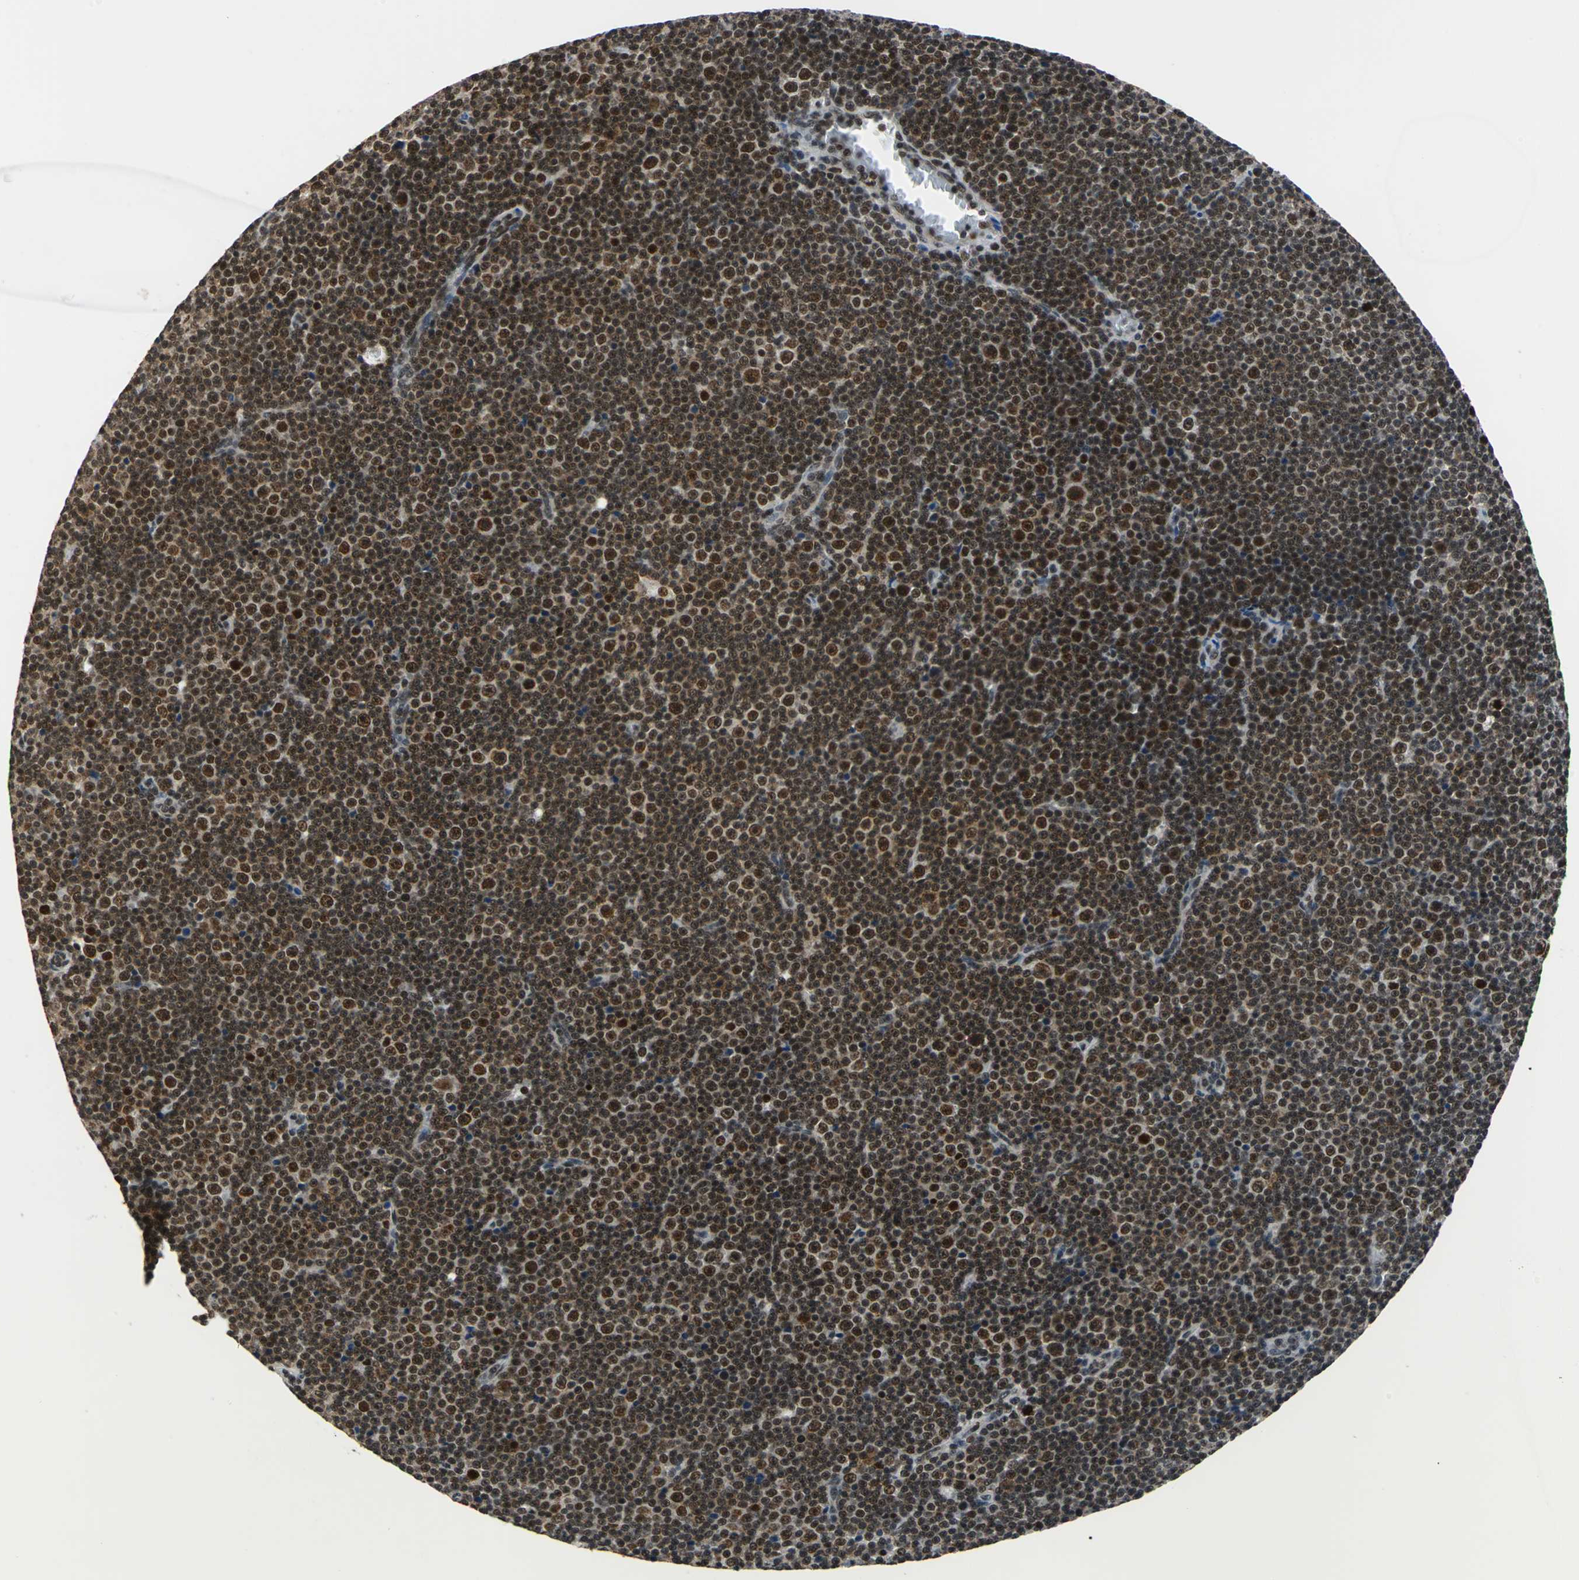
{"staining": {"intensity": "strong", "quantity": ">75%", "location": "nuclear"}, "tissue": "lymphoma", "cell_type": "Tumor cells", "image_type": "cancer", "snomed": [{"axis": "morphology", "description": "Malignant lymphoma, non-Hodgkin's type, Low grade"}, {"axis": "topography", "description": "Lymph node"}], "caption": "Human malignant lymphoma, non-Hodgkin's type (low-grade) stained with a protein marker demonstrates strong staining in tumor cells.", "gene": "BCLAF1", "patient": {"sex": "female", "age": 67}}